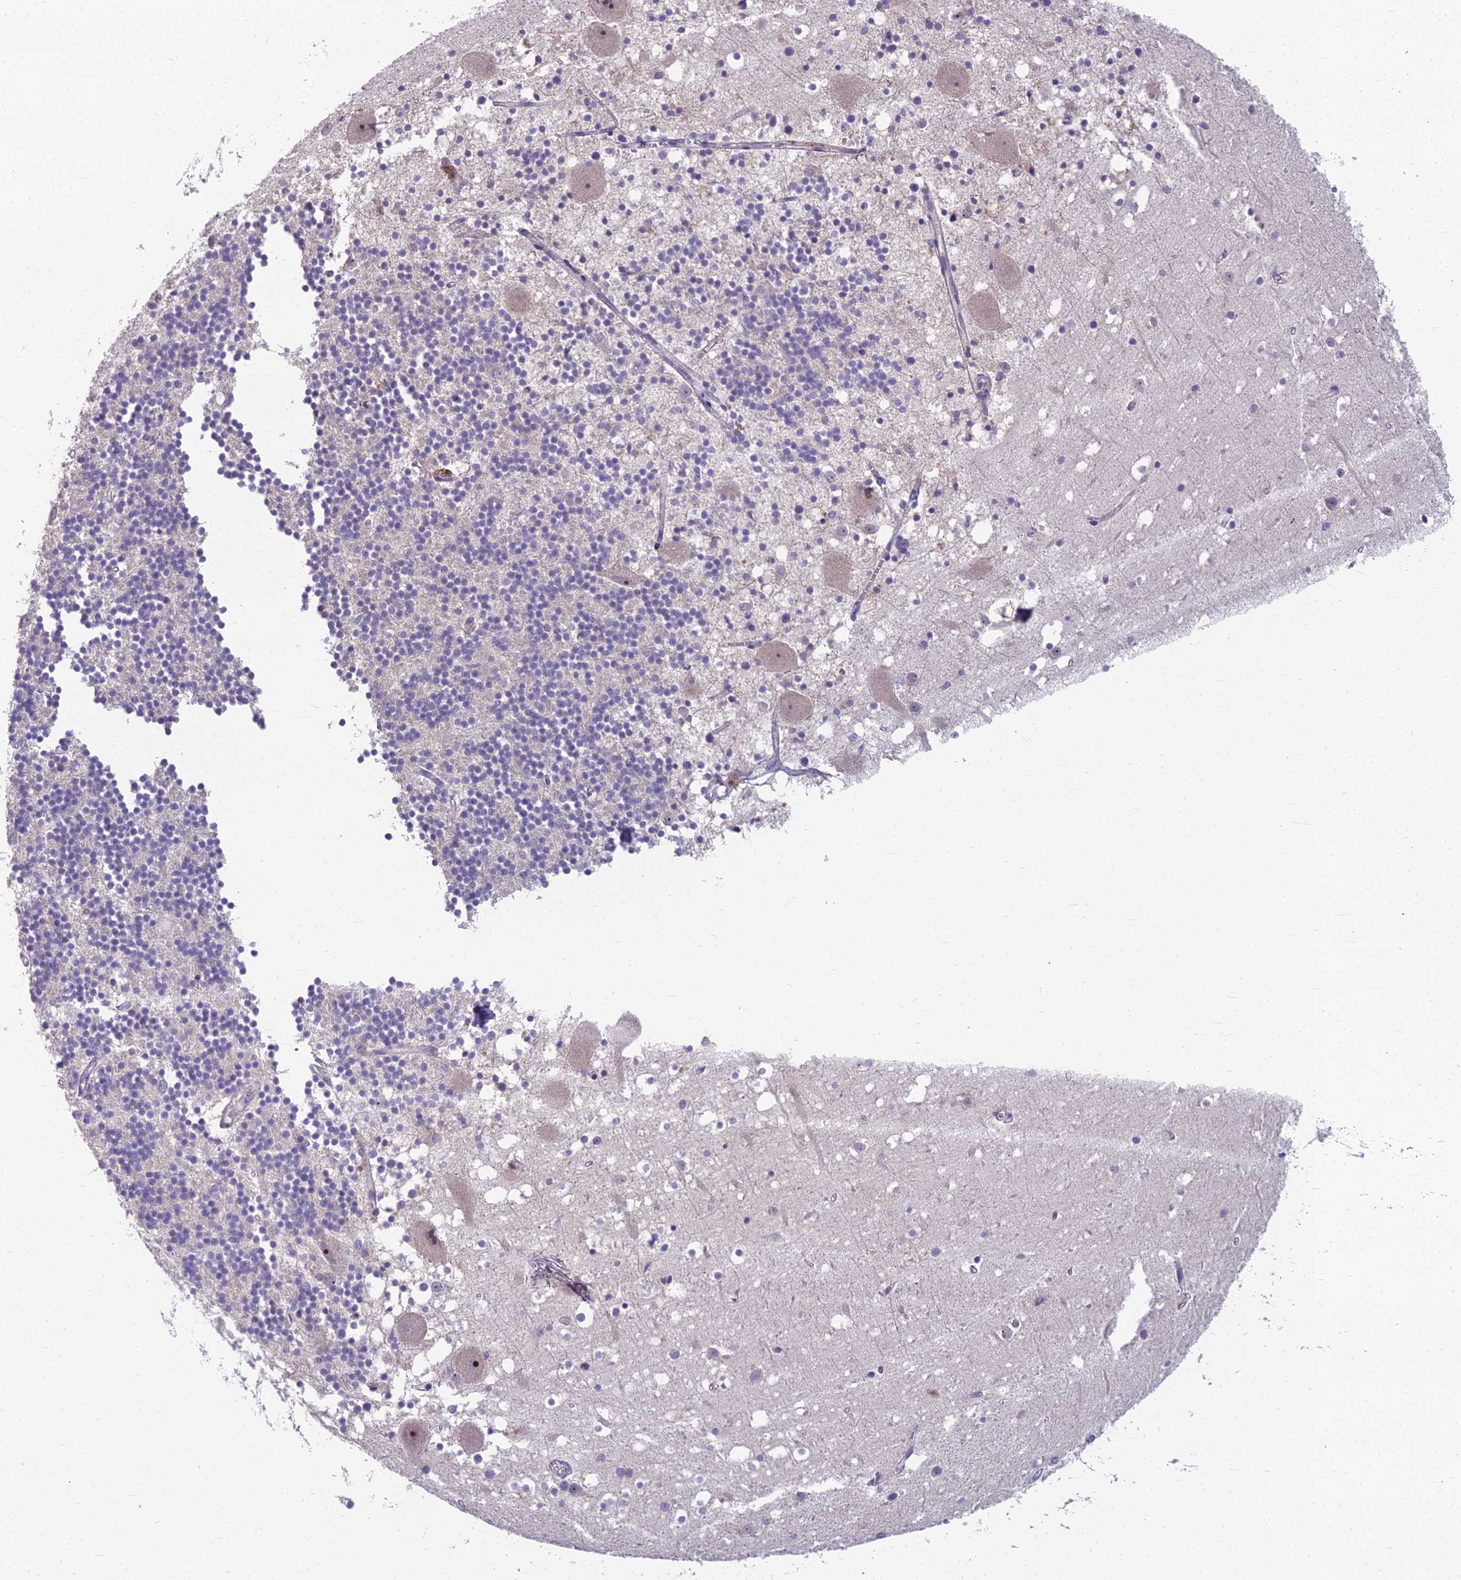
{"staining": {"intensity": "negative", "quantity": "none", "location": "none"}, "tissue": "cerebellum", "cell_type": "Cells in granular layer", "image_type": "normal", "snomed": [{"axis": "morphology", "description": "Normal tissue, NOS"}, {"axis": "topography", "description": "Cerebellum"}], "caption": "Human cerebellum stained for a protein using immunohistochemistry (IHC) demonstrates no expression in cells in granular layer.", "gene": "ZNF333", "patient": {"sex": "male", "age": 54}}